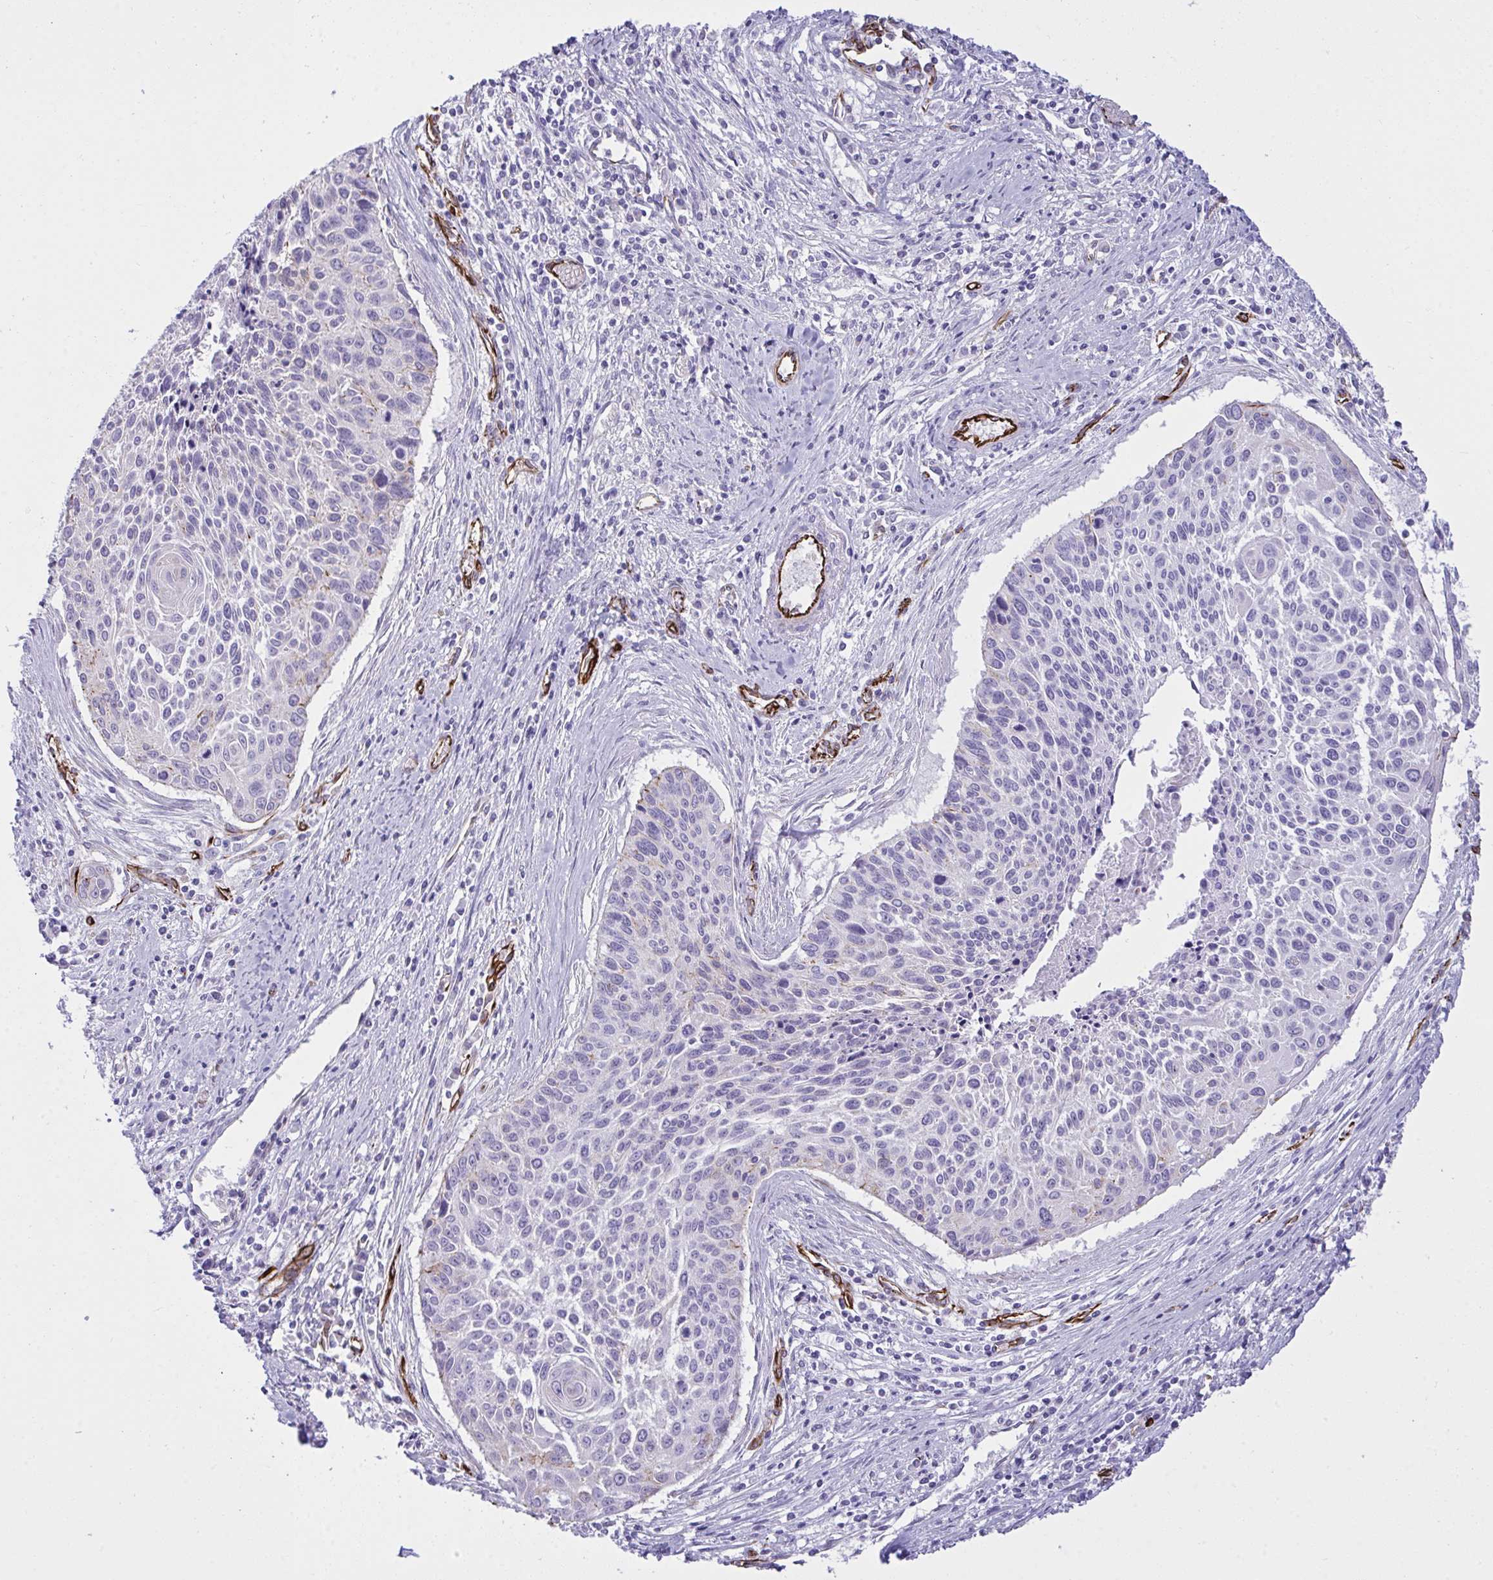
{"staining": {"intensity": "negative", "quantity": "none", "location": "none"}, "tissue": "cervical cancer", "cell_type": "Tumor cells", "image_type": "cancer", "snomed": [{"axis": "morphology", "description": "Squamous cell carcinoma, NOS"}, {"axis": "topography", "description": "Cervix"}], "caption": "The immunohistochemistry histopathology image has no significant staining in tumor cells of cervical cancer (squamous cell carcinoma) tissue.", "gene": "SLC35B1", "patient": {"sex": "female", "age": 55}}